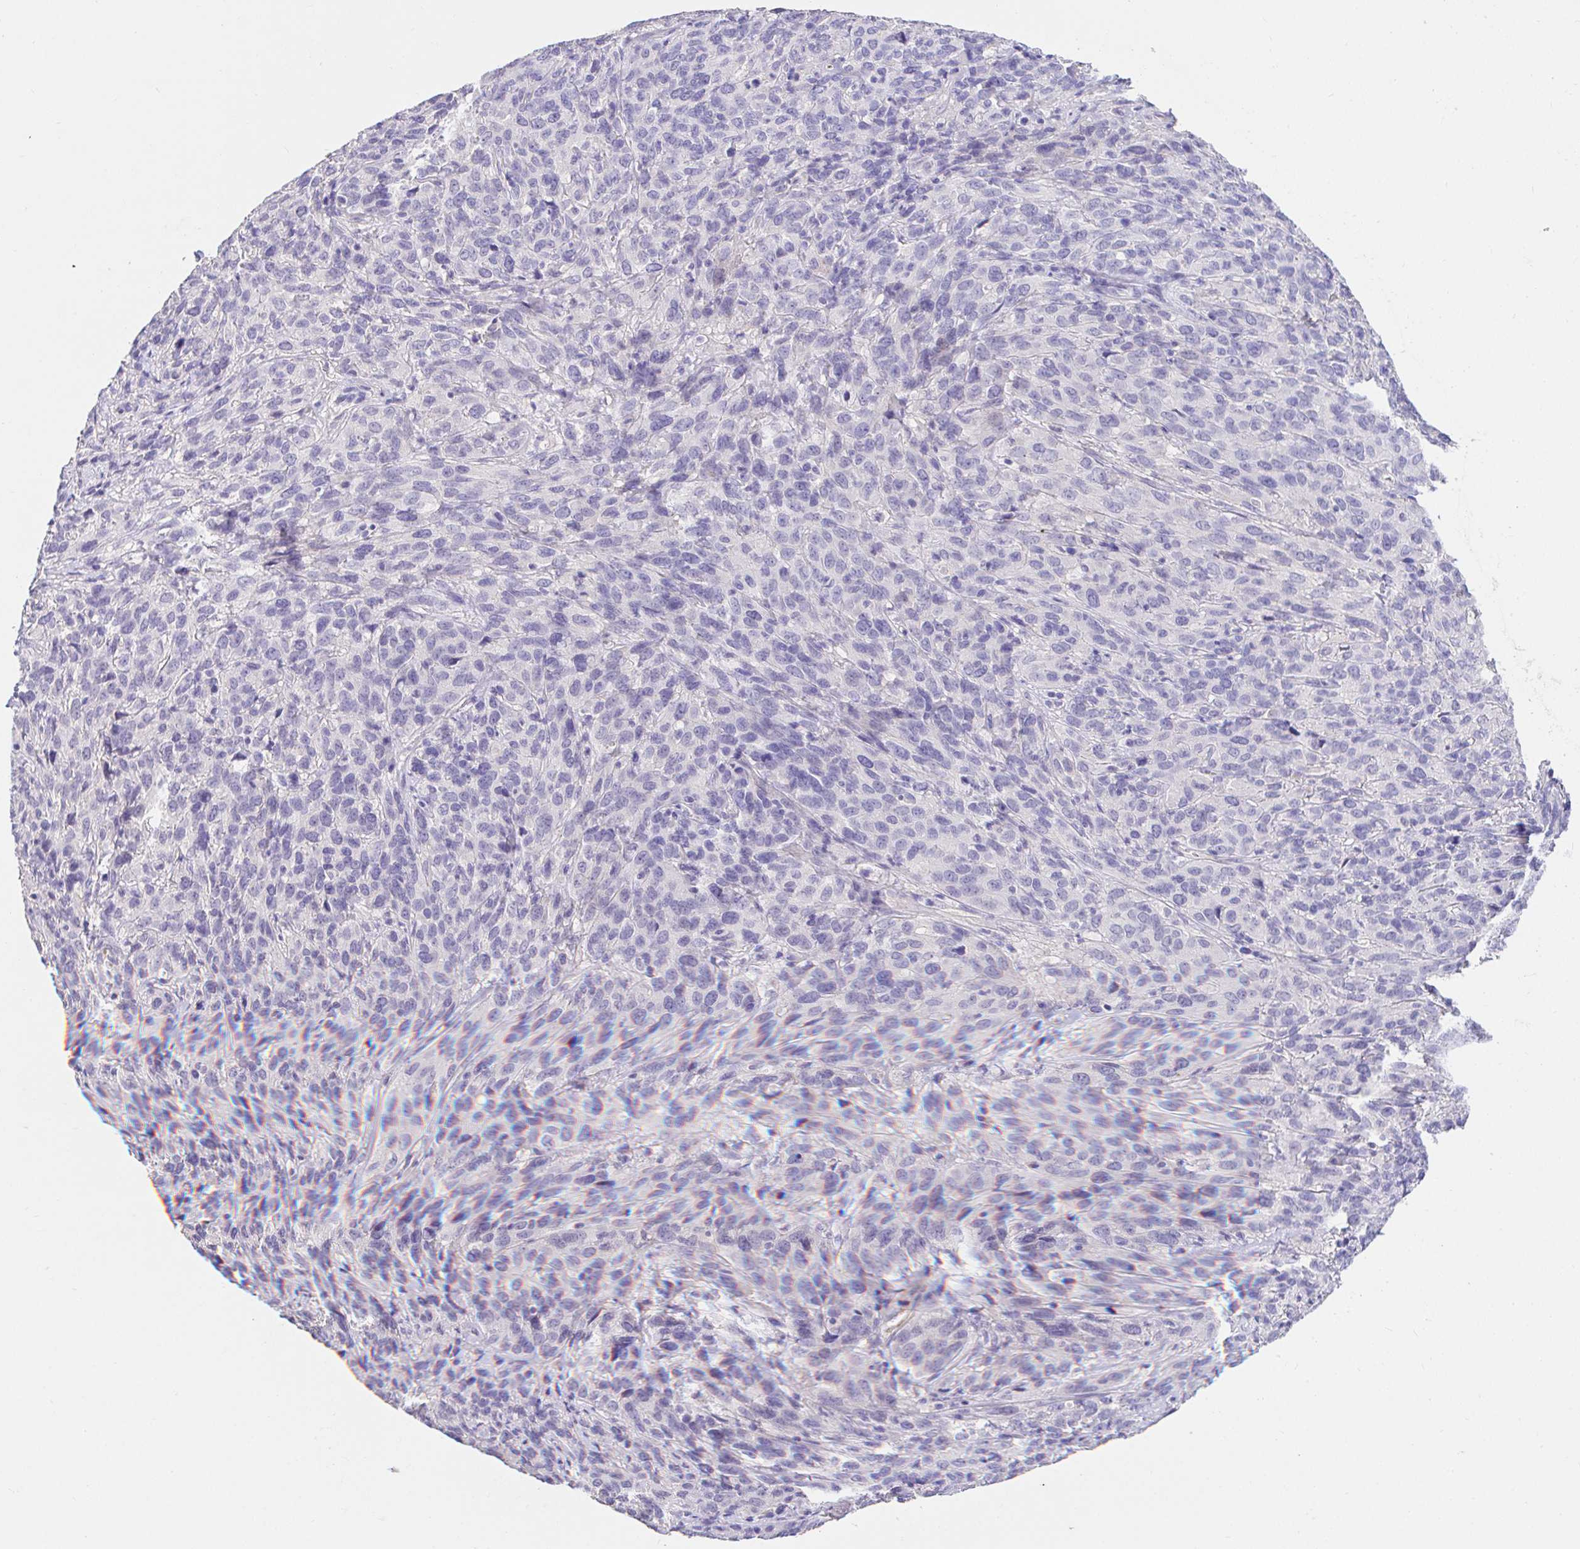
{"staining": {"intensity": "negative", "quantity": "none", "location": "none"}, "tissue": "cervical cancer", "cell_type": "Tumor cells", "image_type": "cancer", "snomed": [{"axis": "morphology", "description": "Squamous cell carcinoma, NOS"}, {"axis": "topography", "description": "Cervix"}], "caption": "Tumor cells are negative for protein expression in human cervical cancer.", "gene": "CDO1", "patient": {"sex": "female", "age": 51}}